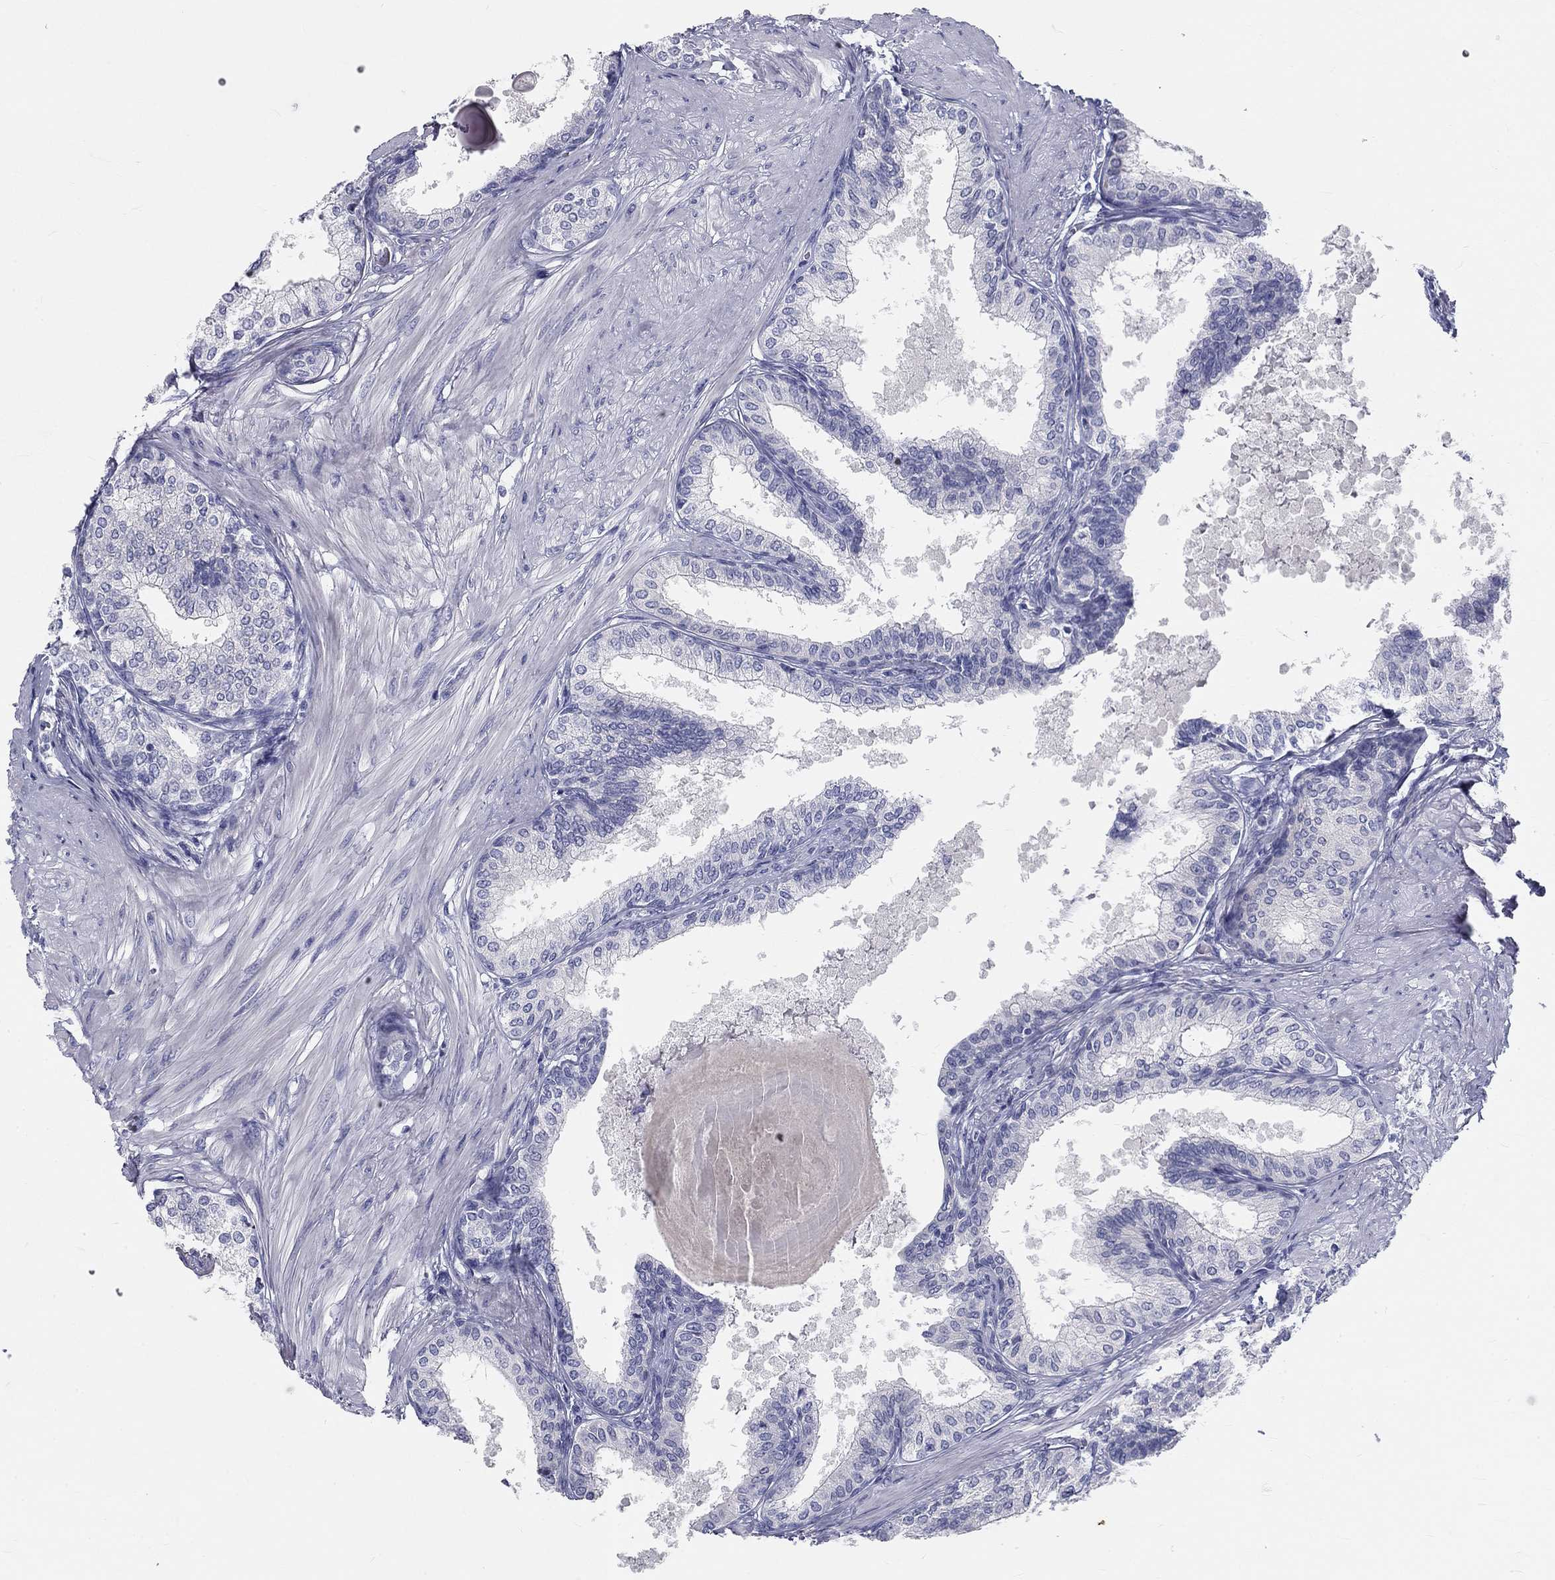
{"staining": {"intensity": "negative", "quantity": "none", "location": "none"}, "tissue": "prostate", "cell_type": "Glandular cells", "image_type": "normal", "snomed": [{"axis": "morphology", "description": "Normal tissue, NOS"}, {"axis": "topography", "description": "Prostate"}], "caption": "High power microscopy photomicrograph of an IHC micrograph of unremarkable prostate, revealing no significant positivity in glandular cells. (DAB (3,3'-diaminobenzidine) immunohistochemistry with hematoxylin counter stain).", "gene": "GALNTL5", "patient": {"sex": "male", "age": 63}}